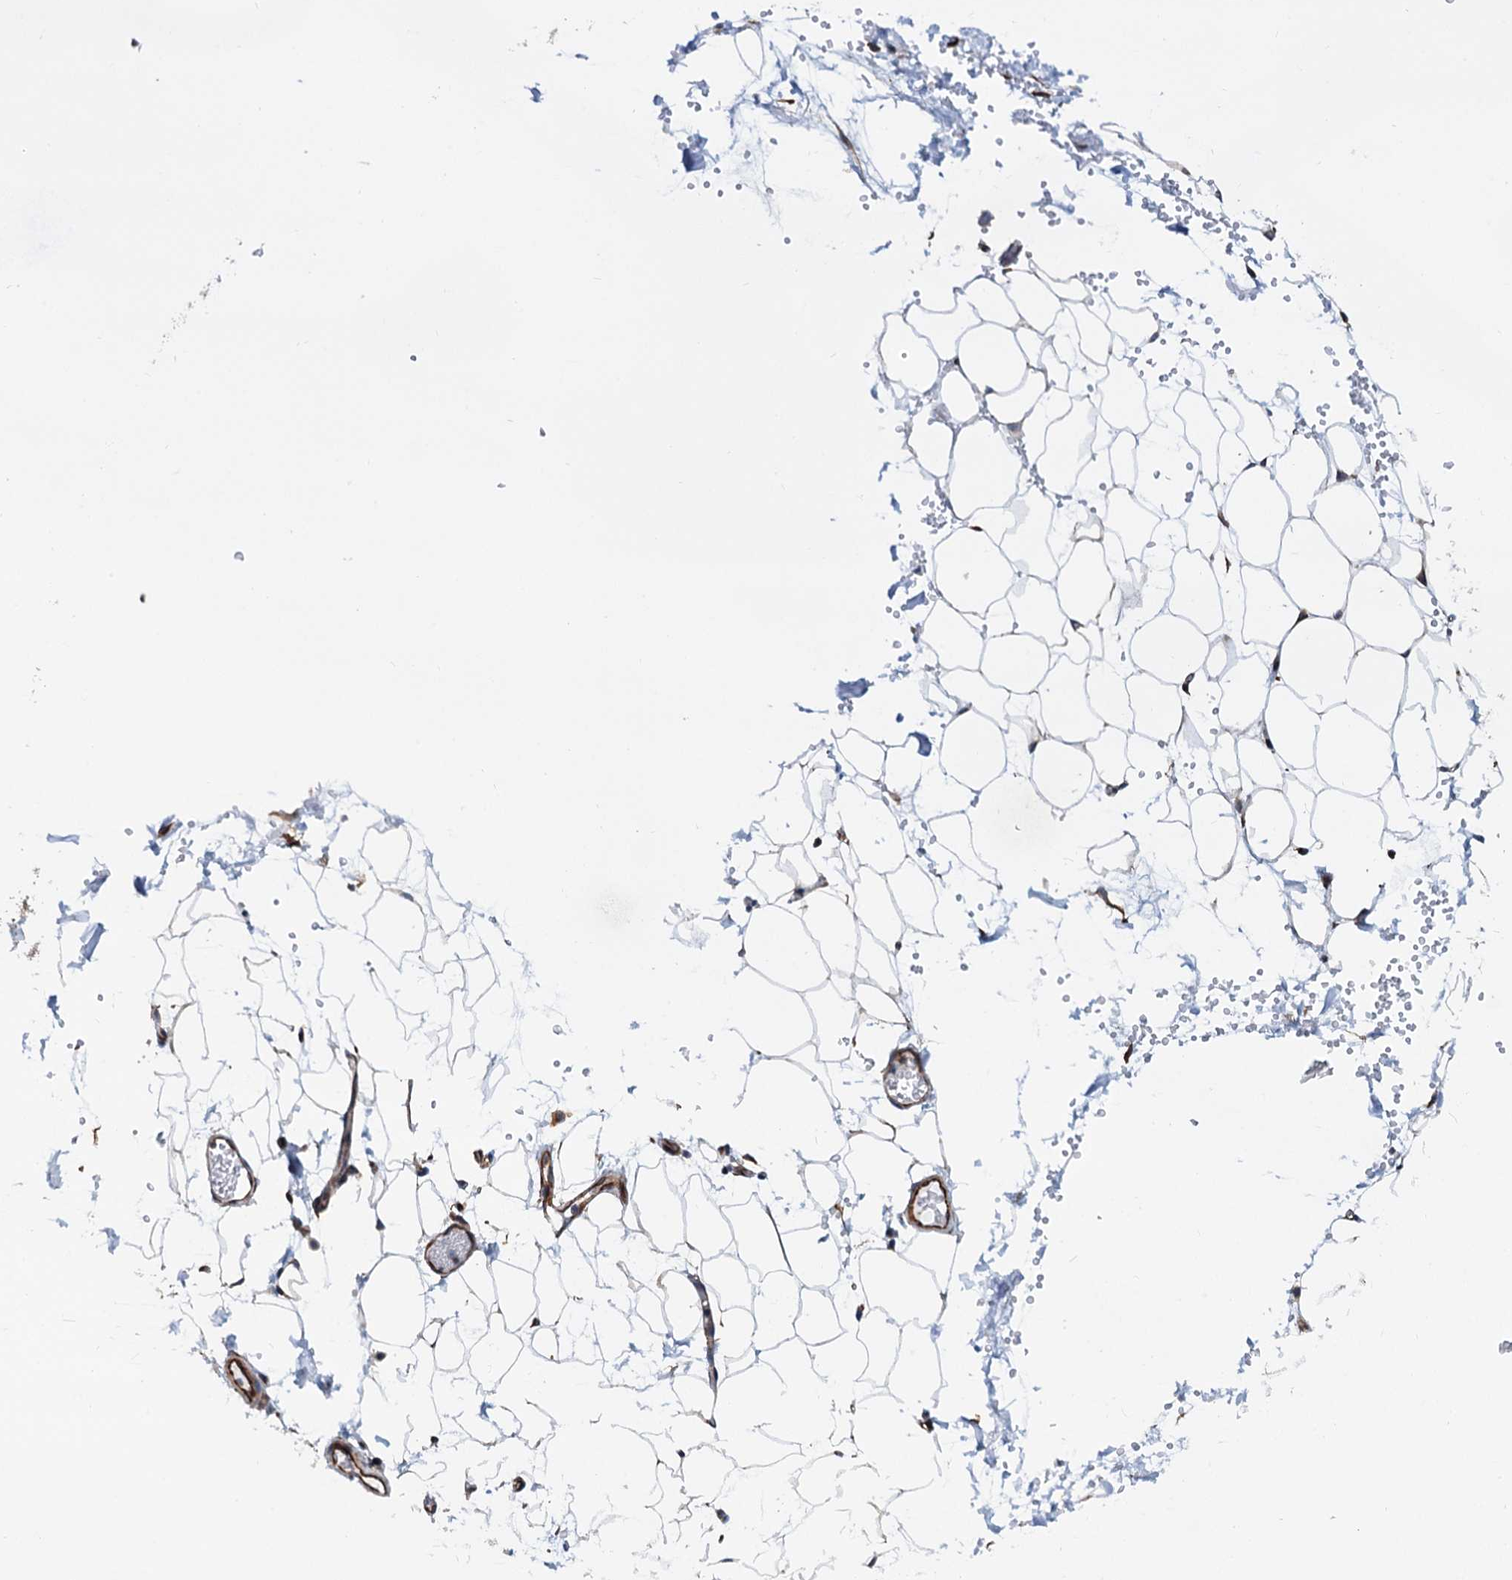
{"staining": {"intensity": "moderate", "quantity": "25%-75%", "location": "cytoplasmic/membranous"}, "tissue": "skeletal muscle", "cell_type": "Myocytes", "image_type": "normal", "snomed": [{"axis": "morphology", "description": "Normal tissue, NOS"}, {"axis": "morphology", "description": "Basal cell carcinoma"}, {"axis": "topography", "description": "Skeletal muscle"}], "caption": "Protein analysis of benign skeletal muscle exhibits moderate cytoplasmic/membranous staining in about 25%-75% of myocytes. (Stains: DAB (3,3'-diaminobenzidine) in brown, nuclei in blue, Microscopy: brightfield microscopy at high magnification).", "gene": "PSEN1", "patient": {"sex": "female", "age": 64}}